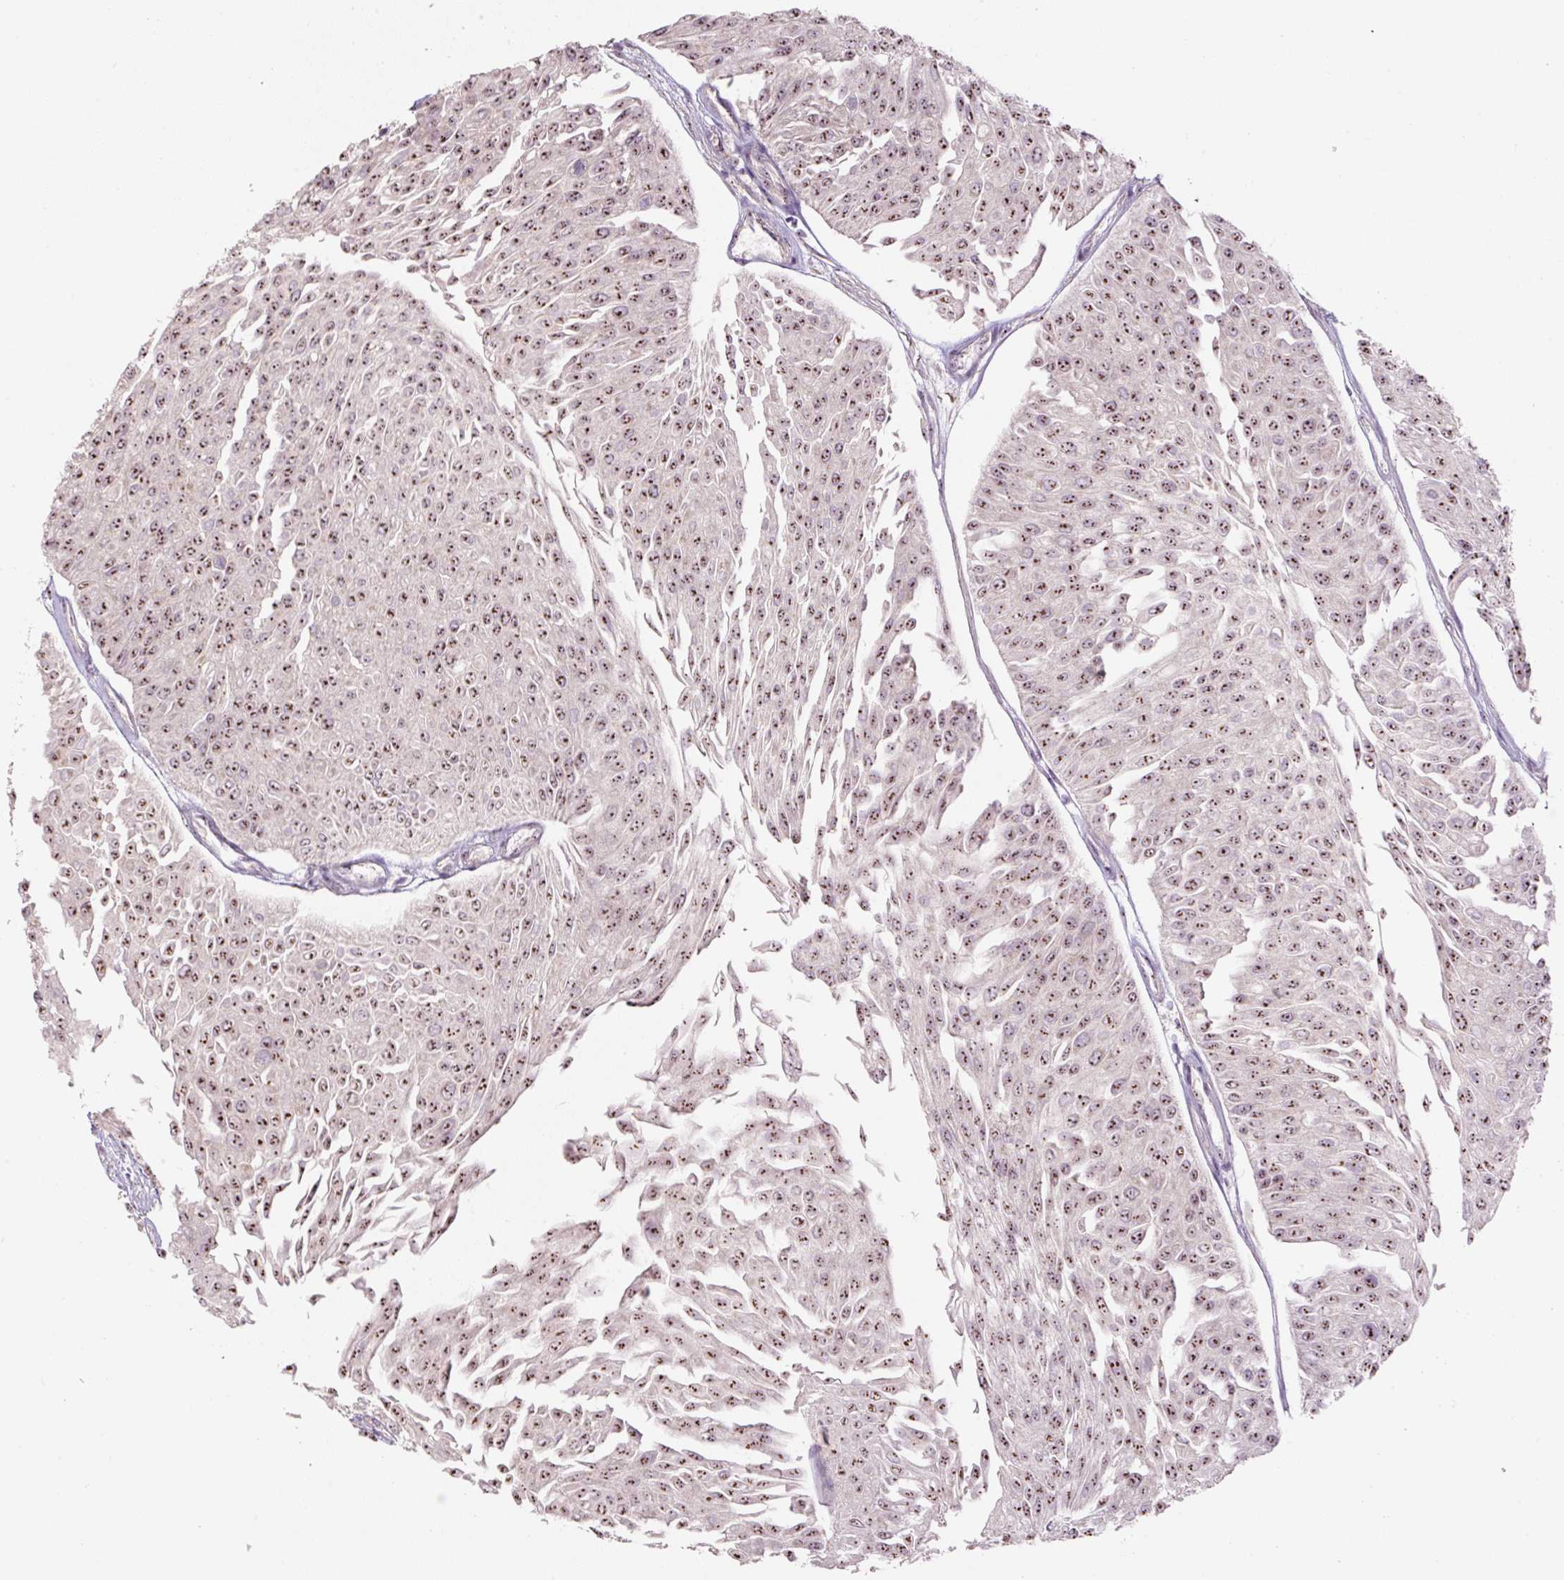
{"staining": {"intensity": "moderate", "quantity": ">75%", "location": "nuclear"}, "tissue": "urothelial cancer", "cell_type": "Tumor cells", "image_type": "cancer", "snomed": [{"axis": "morphology", "description": "Urothelial carcinoma, Low grade"}, {"axis": "topography", "description": "Urinary bladder"}], "caption": "Urothelial cancer stained with a protein marker displays moderate staining in tumor cells.", "gene": "TMEM151B", "patient": {"sex": "male", "age": 67}}